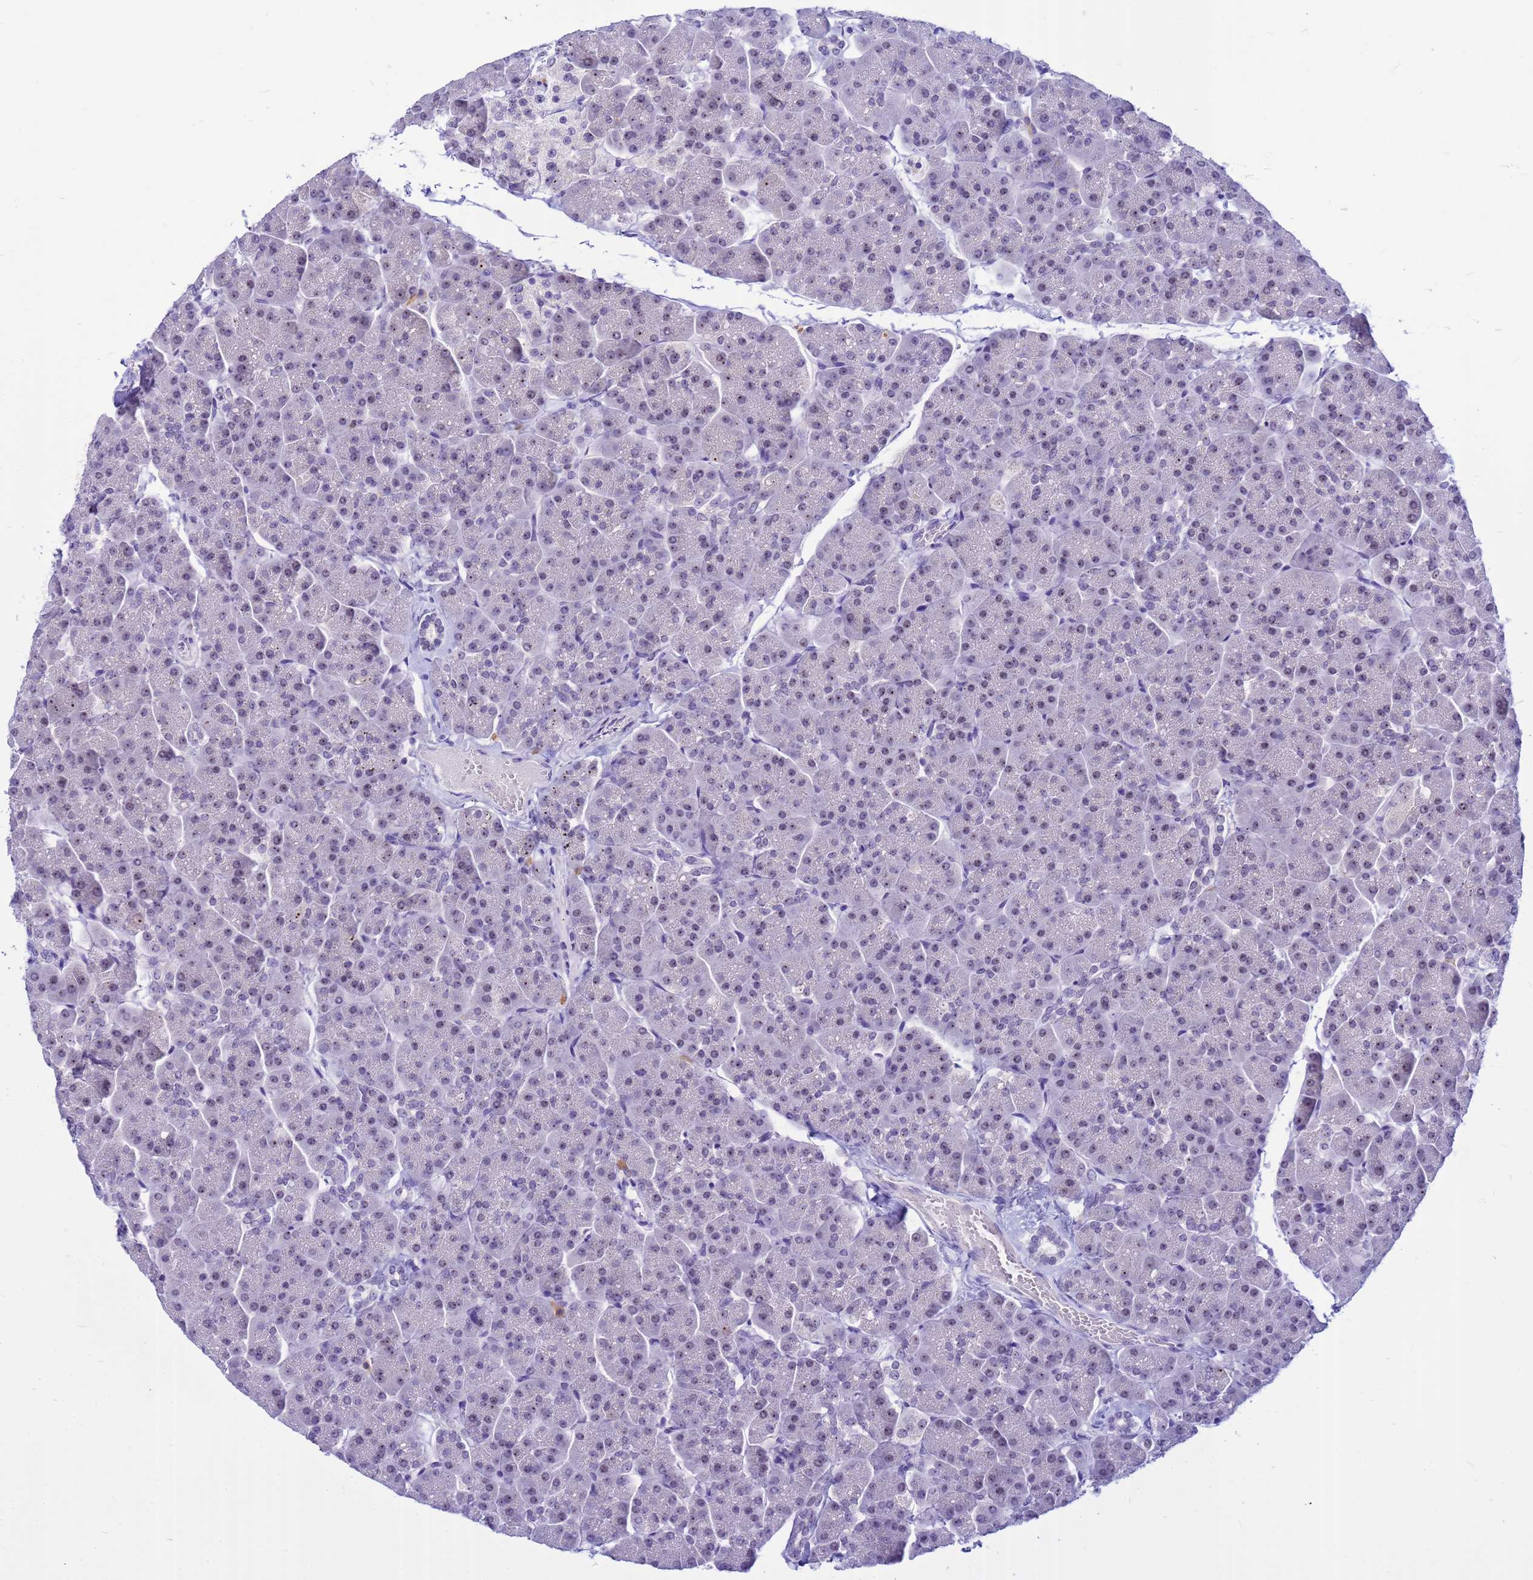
{"staining": {"intensity": "moderate", "quantity": "<25%", "location": "nuclear"}, "tissue": "pancreas", "cell_type": "Exocrine glandular cells", "image_type": "normal", "snomed": [{"axis": "morphology", "description": "Normal tissue, NOS"}, {"axis": "topography", "description": "Pancreas"}, {"axis": "topography", "description": "Peripheral nerve tissue"}], "caption": "This micrograph reveals benign pancreas stained with IHC to label a protein in brown. The nuclear of exocrine glandular cells show moderate positivity for the protein. Nuclei are counter-stained blue.", "gene": "DMRTC2", "patient": {"sex": "male", "age": 54}}